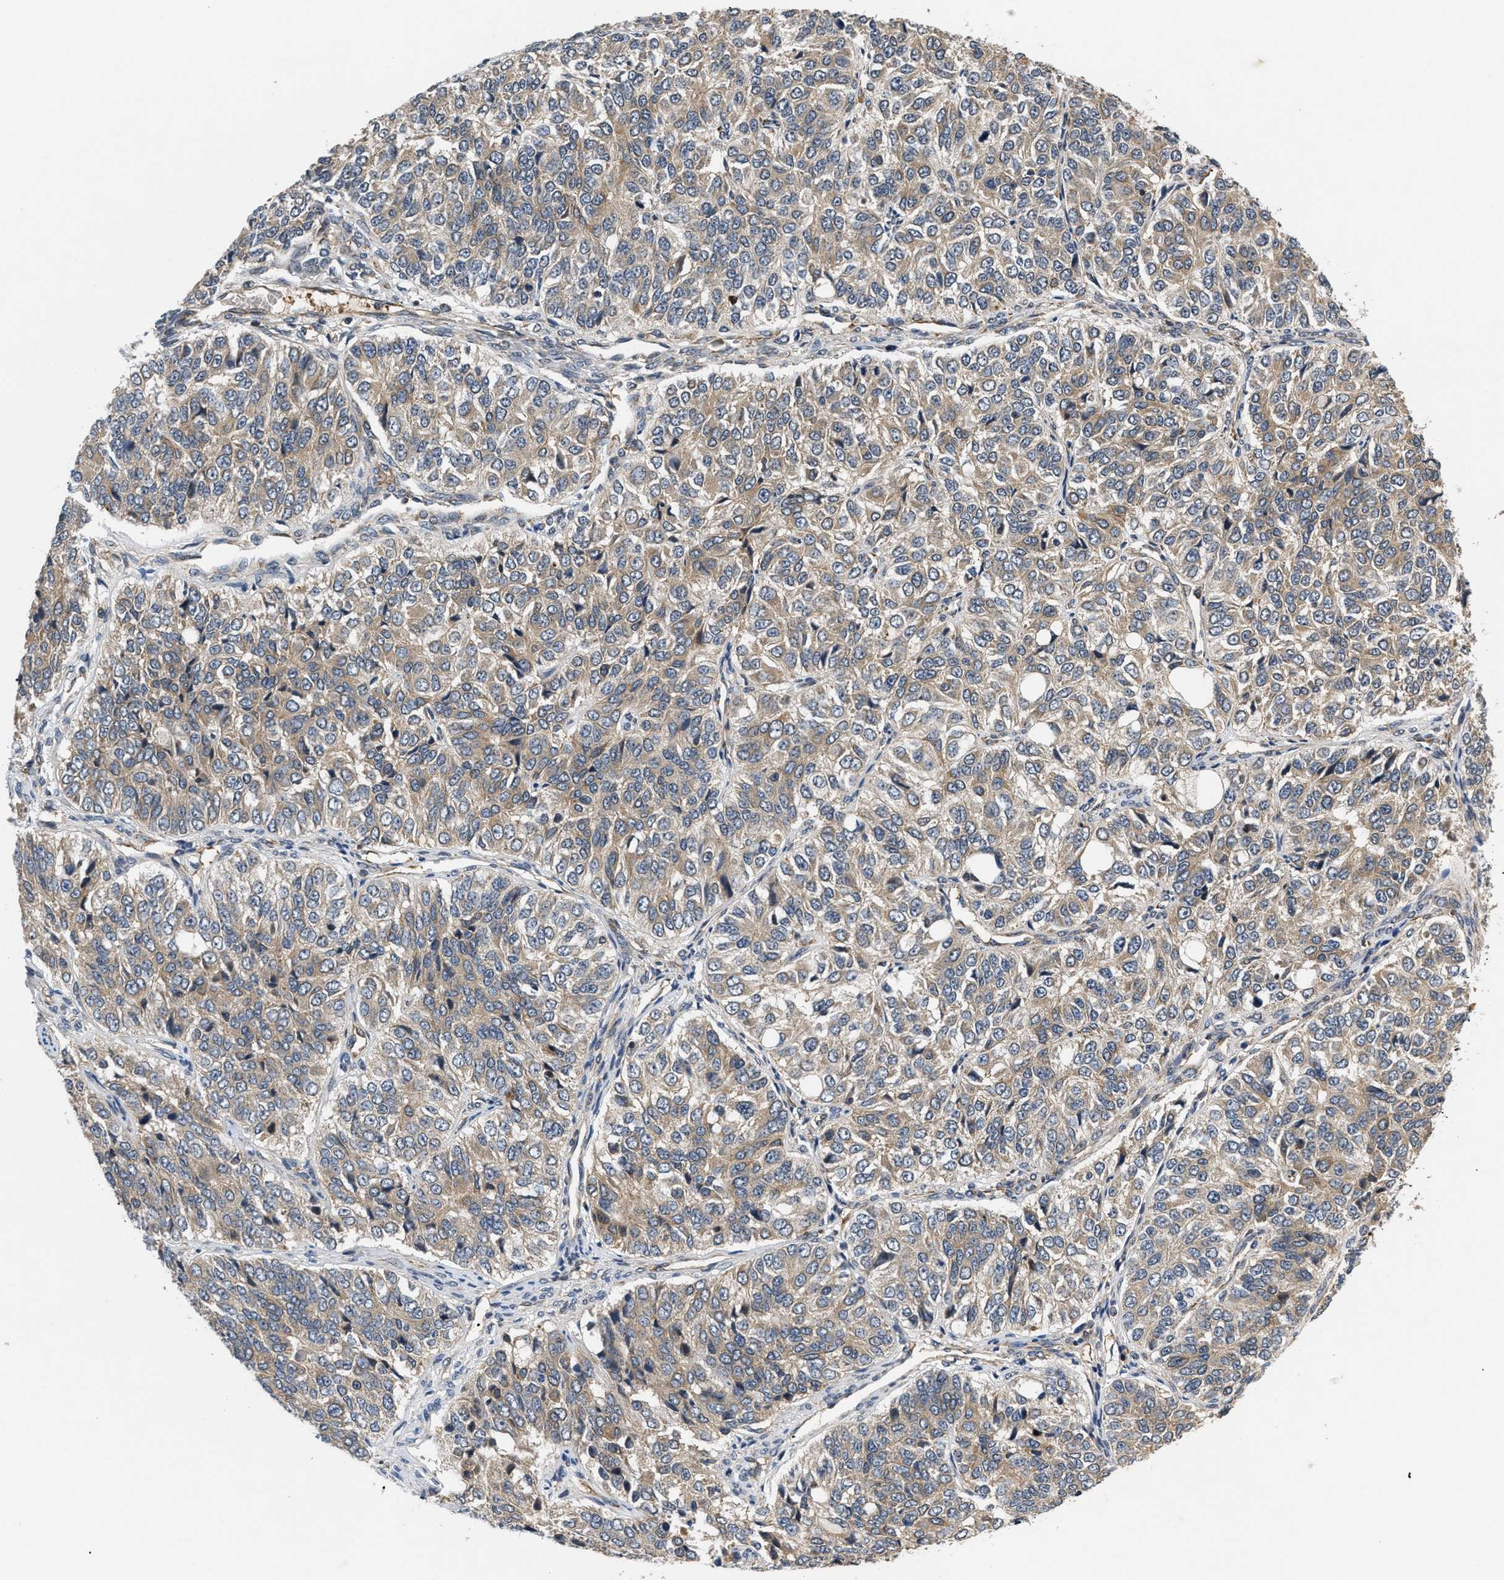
{"staining": {"intensity": "weak", "quantity": ">75%", "location": "cytoplasmic/membranous"}, "tissue": "ovarian cancer", "cell_type": "Tumor cells", "image_type": "cancer", "snomed": [{"axis": "morphology", "description": "Carcinoma, endometroid"}, {"axis": "topography", "description": "Ovary"}], "caption": "Immunohistochemical staining of human ovarian cancer shows low levels of weak cytoplasmic/membranous staining in about >75% of tumor cells.", "gene": "HMGCR", "patient": {"sex": "female", "age": 51}}